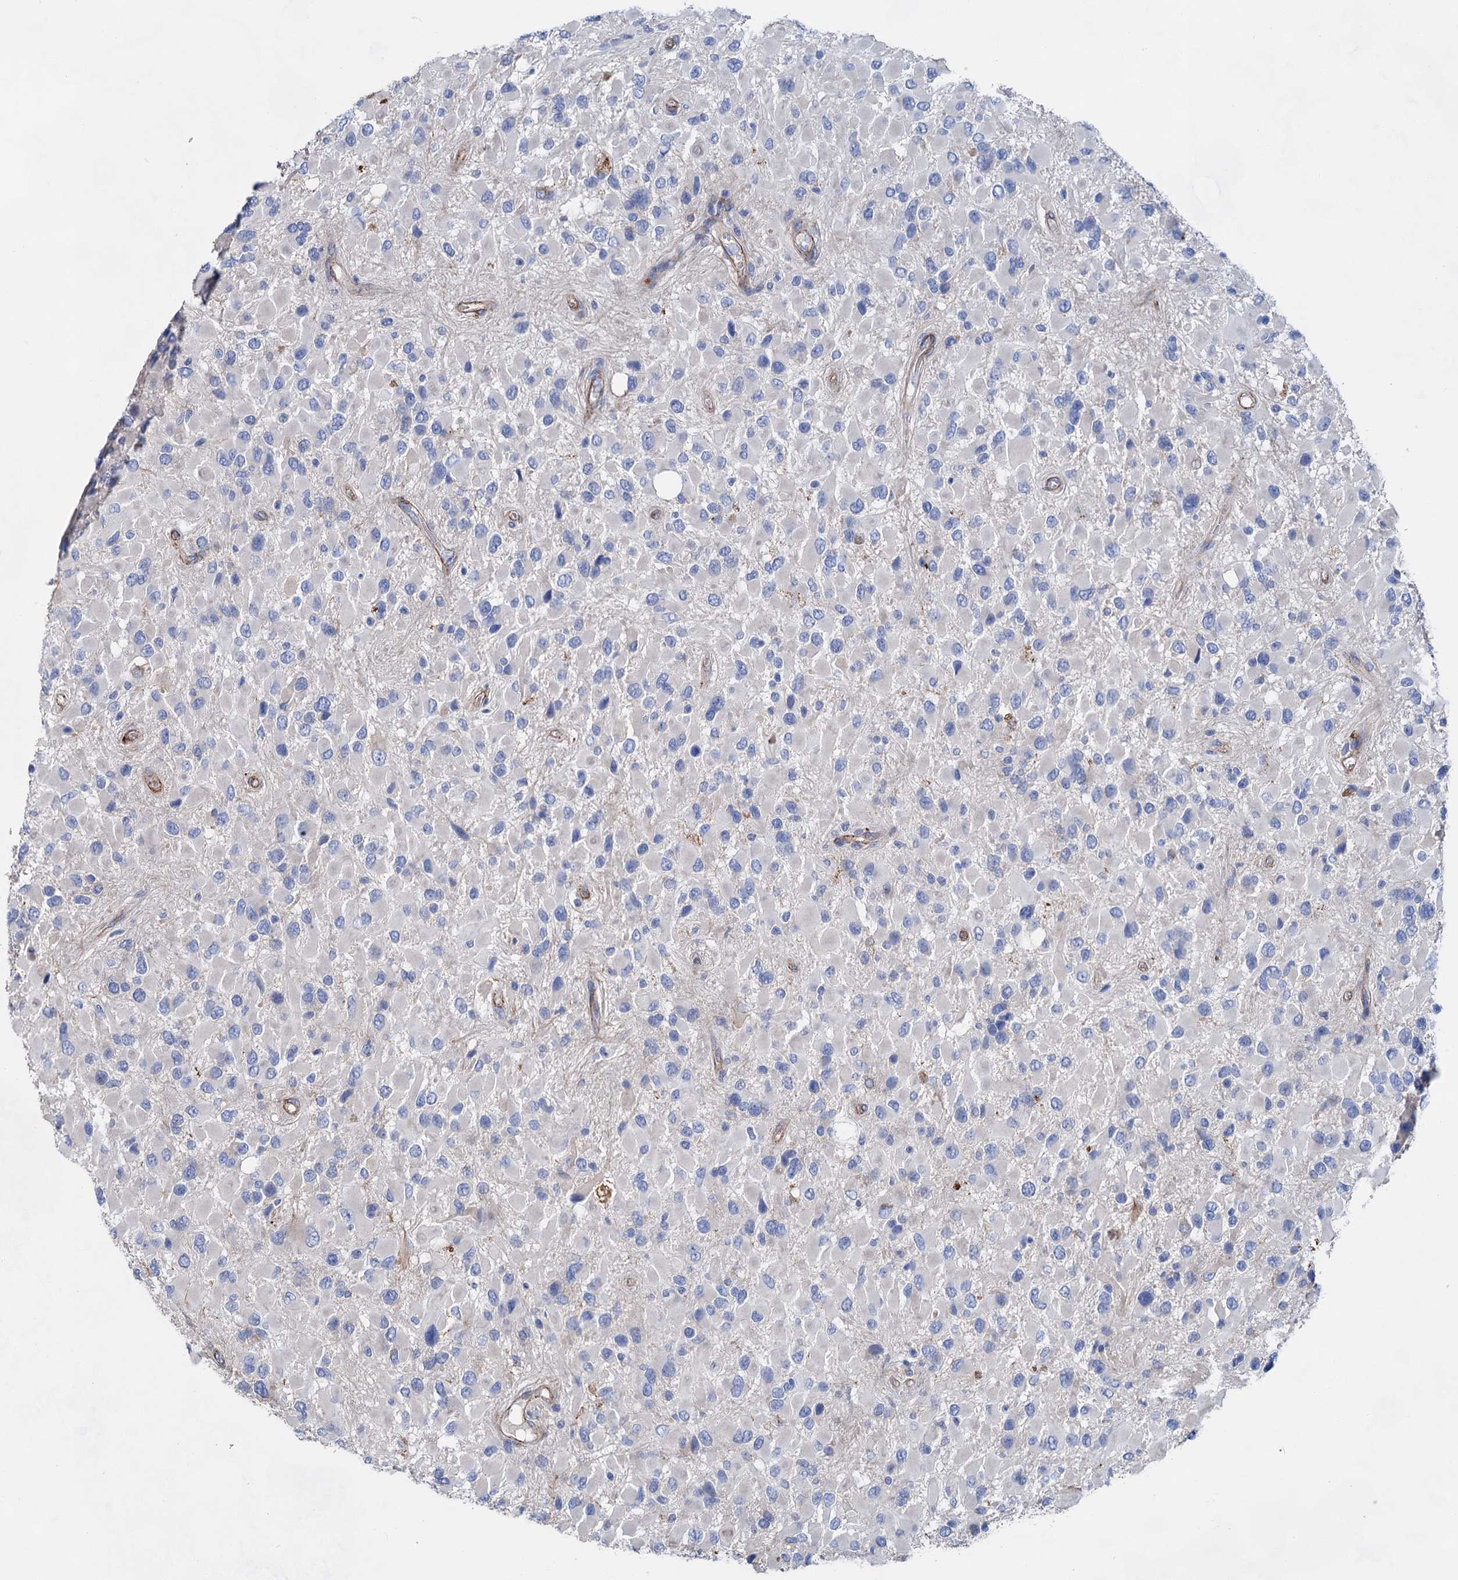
{"staining": {"intensity": "negative", "quantity": "none", "location": "none"}, "tissue": "glioma", "cell_type": "Tumor cells", "image_type": "cancer", "snomed": [{"axis": "morphology", "description": "Glioma, malignant, High grade"}, {"axis": "topography", "description": "Brain"}], "caption": "Human glioma stained for a protein using immunohistochemistry (IHC) displays no positivity in tumor cells.", "gene": "GPR155", "patient": {"sex": "male", "age": 53}}